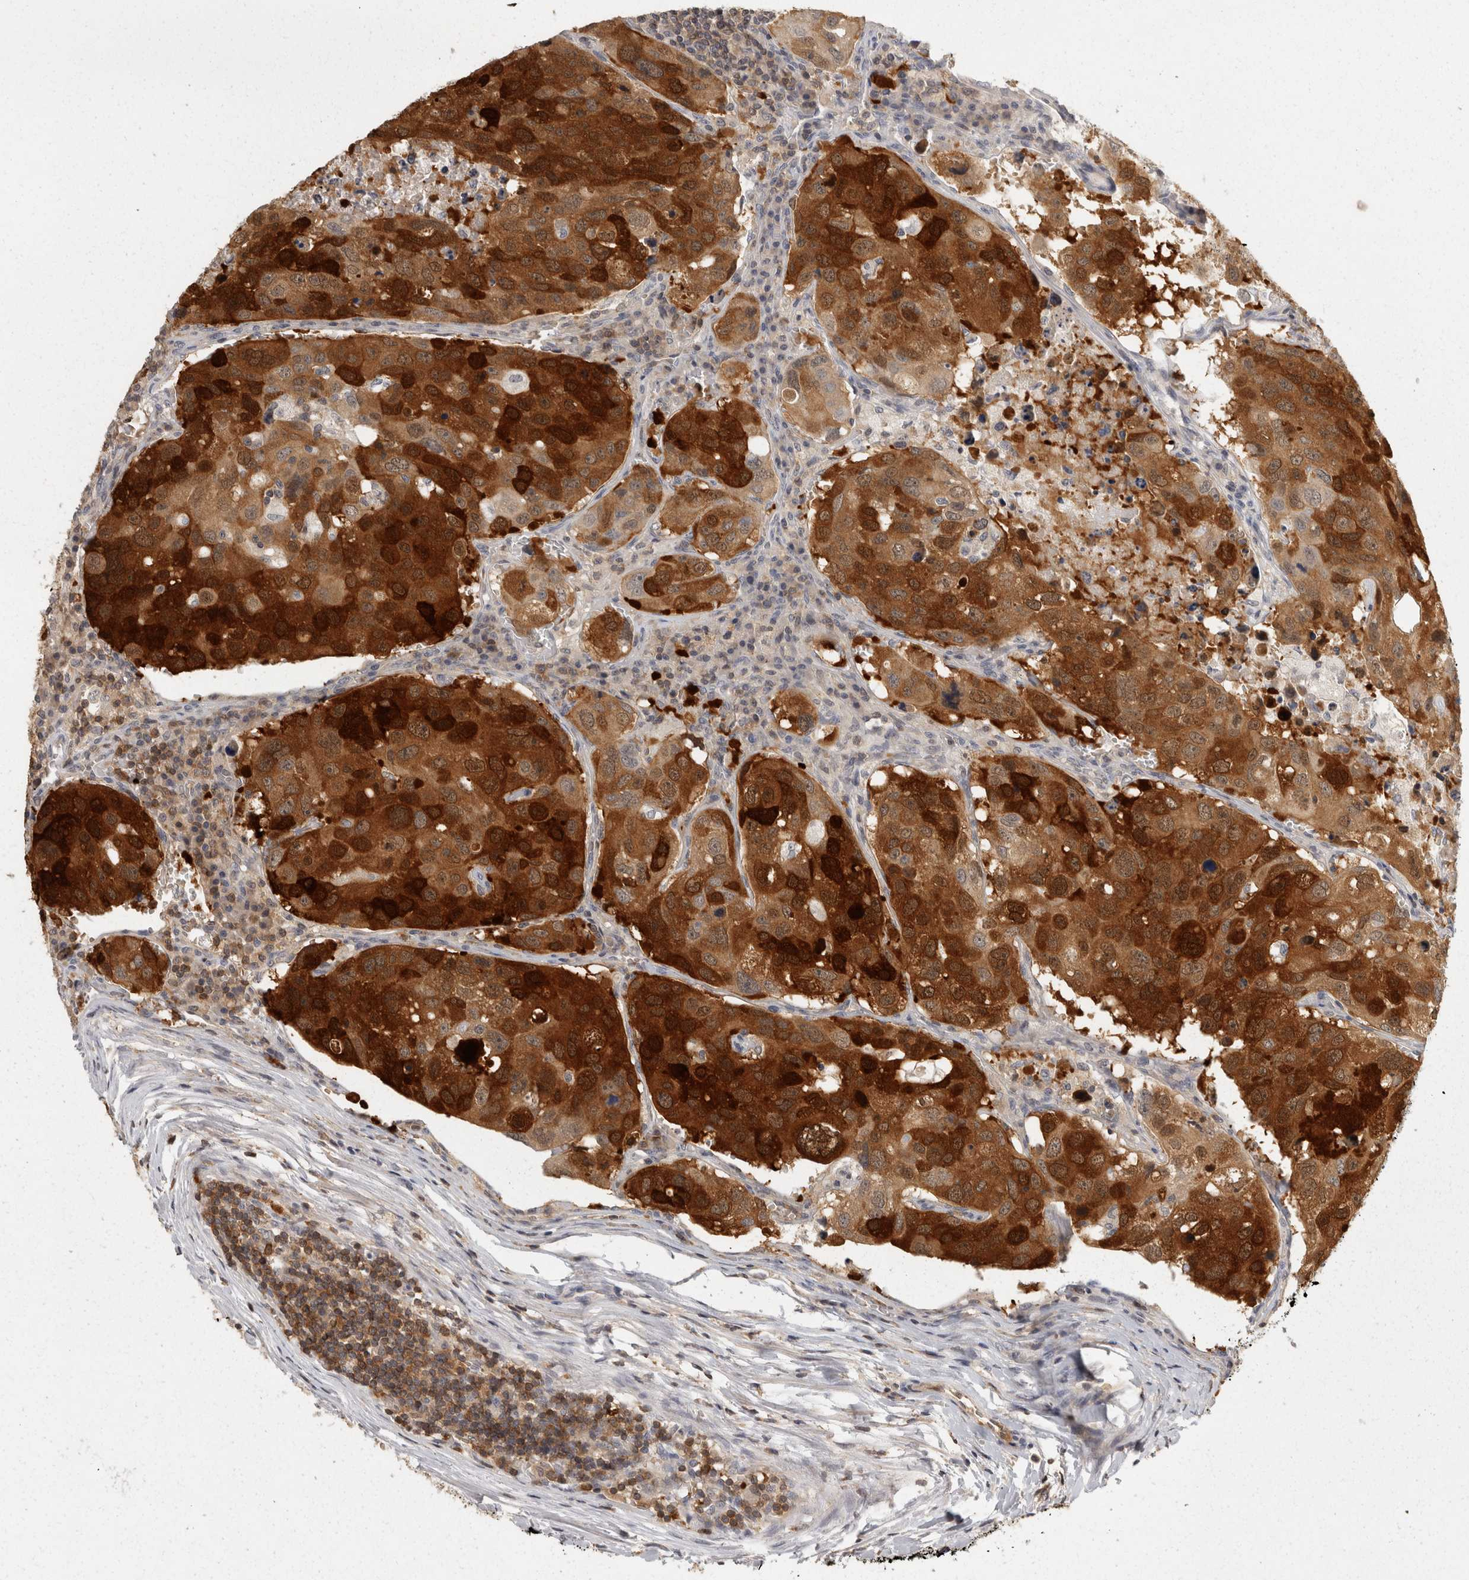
{"staining": {"intensity": "strong", "quantity": "25%-75%", "location": "cytoplasmic/membranous,nuclear"}, "tissue": "urothelial cancer", "cell_type": "Tumor cells", "image_type": "cancer", "snomed": [{"axis": "morphology", "description": "Urothelial carcinoma, High grade"}, {"axis": "topography", "description": "Lymph node"}, {"axis": "topography", "description": "Urinary bladder"}], "caption": "IHC image of neoplastic tissue: human urothelial cancer stained using immunohistochemistry displays high levels of strong protein expression localized specifically in the cytoplasmic/membranous and nuclear of tumor cells, appearing as a cytoplasmic/membranous and nuclear brown color.", "gene": "ACAT2", "patient": {"sex": "male", "age": 51}}